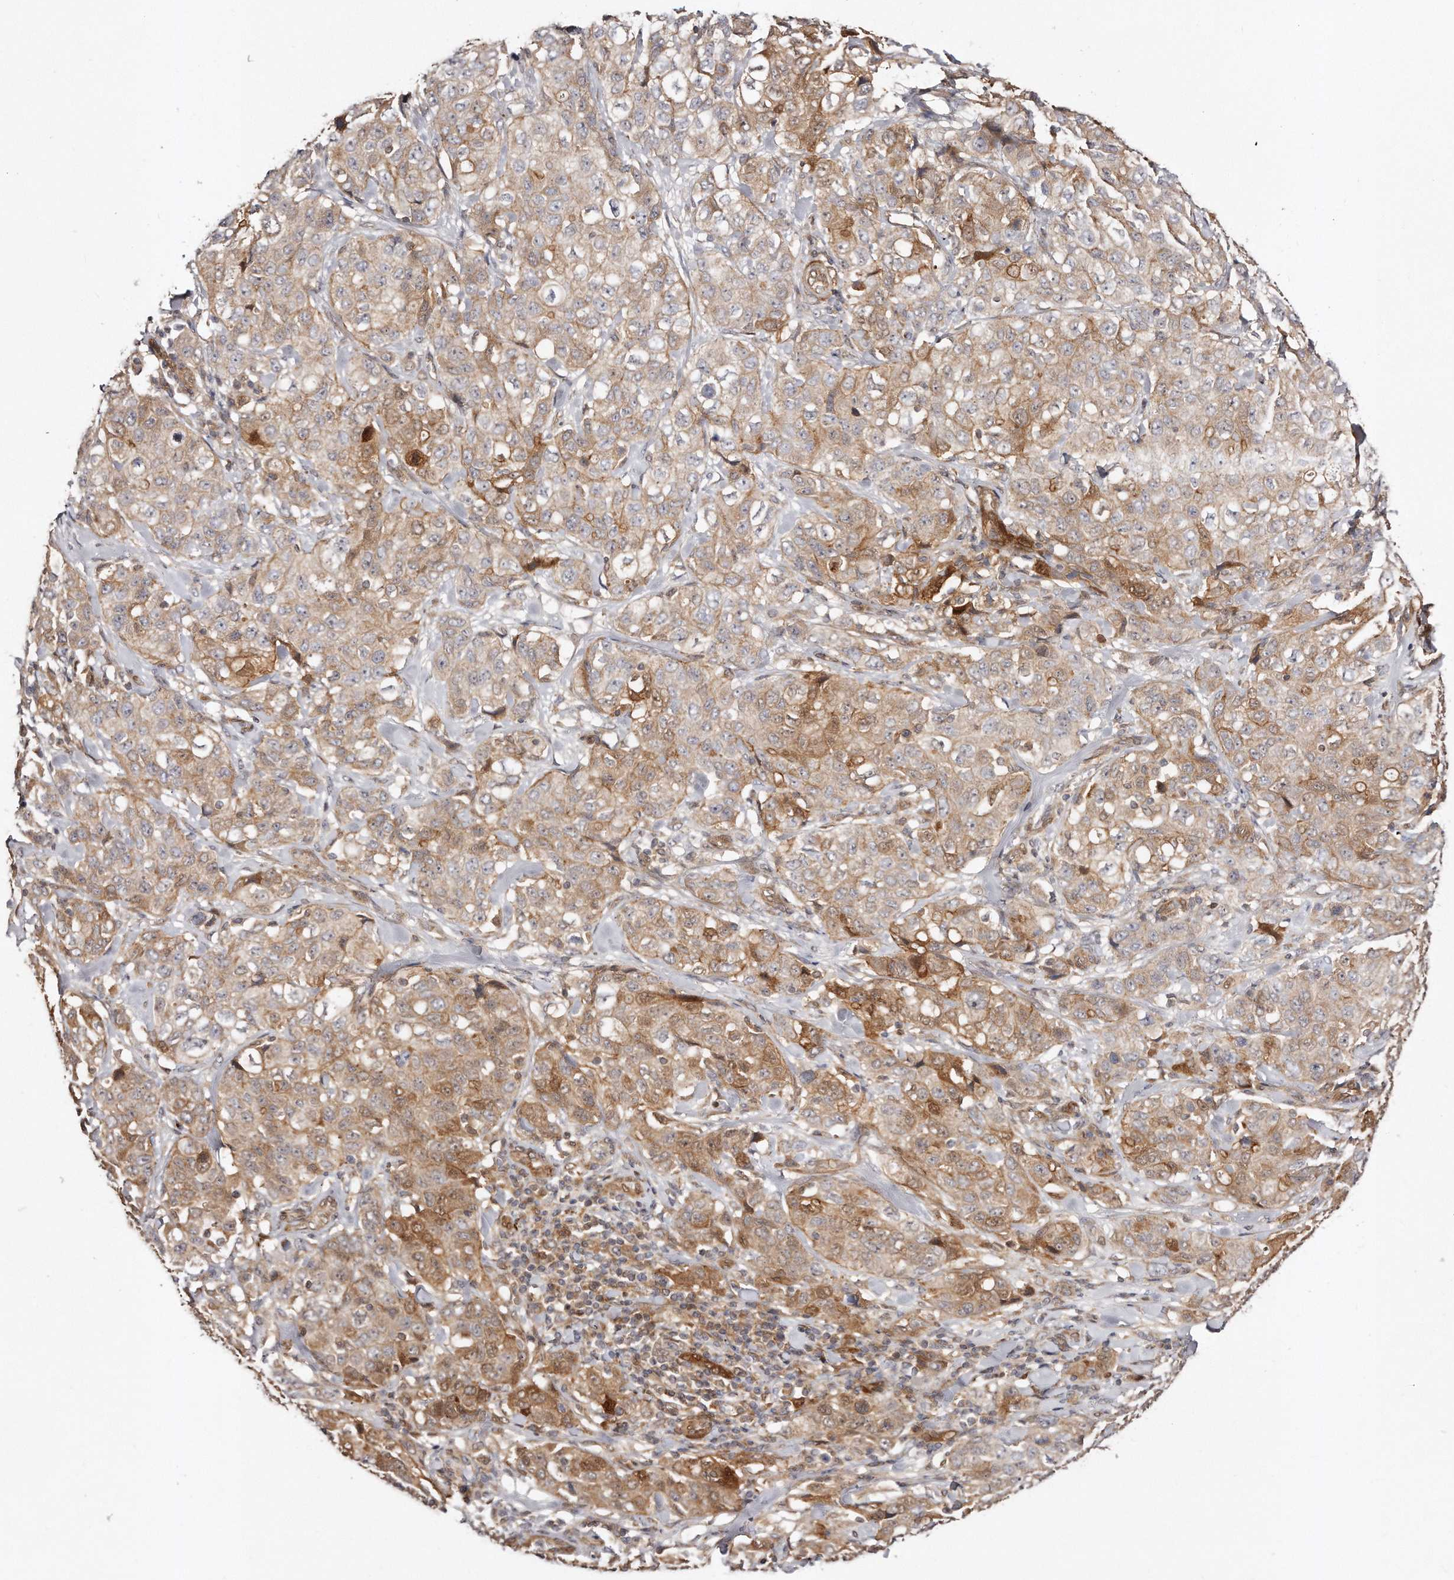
{"staining": {"intensity": "moderate", "quantity": ">75%", "location": "cytoplasmic/membranous"}, "tissue": "stomach cancer", "cell_type": "Tumor cells", "image_type": "cancer", "snomed": [{"axis": "morphology", "description": "Adenocarcinoma, NOS"}, {"axis": "topography", "description": "Stomach"}], "caption": "Immunohistochemistry micrograph of stomach cancer stained for a protein (brown), which exhibits medium levels of moderate cytoplasmic/membranous expression in about >75% of tumor cells.", "gene": "GBP4", "patient": {"sex": "male", "age": 48}}